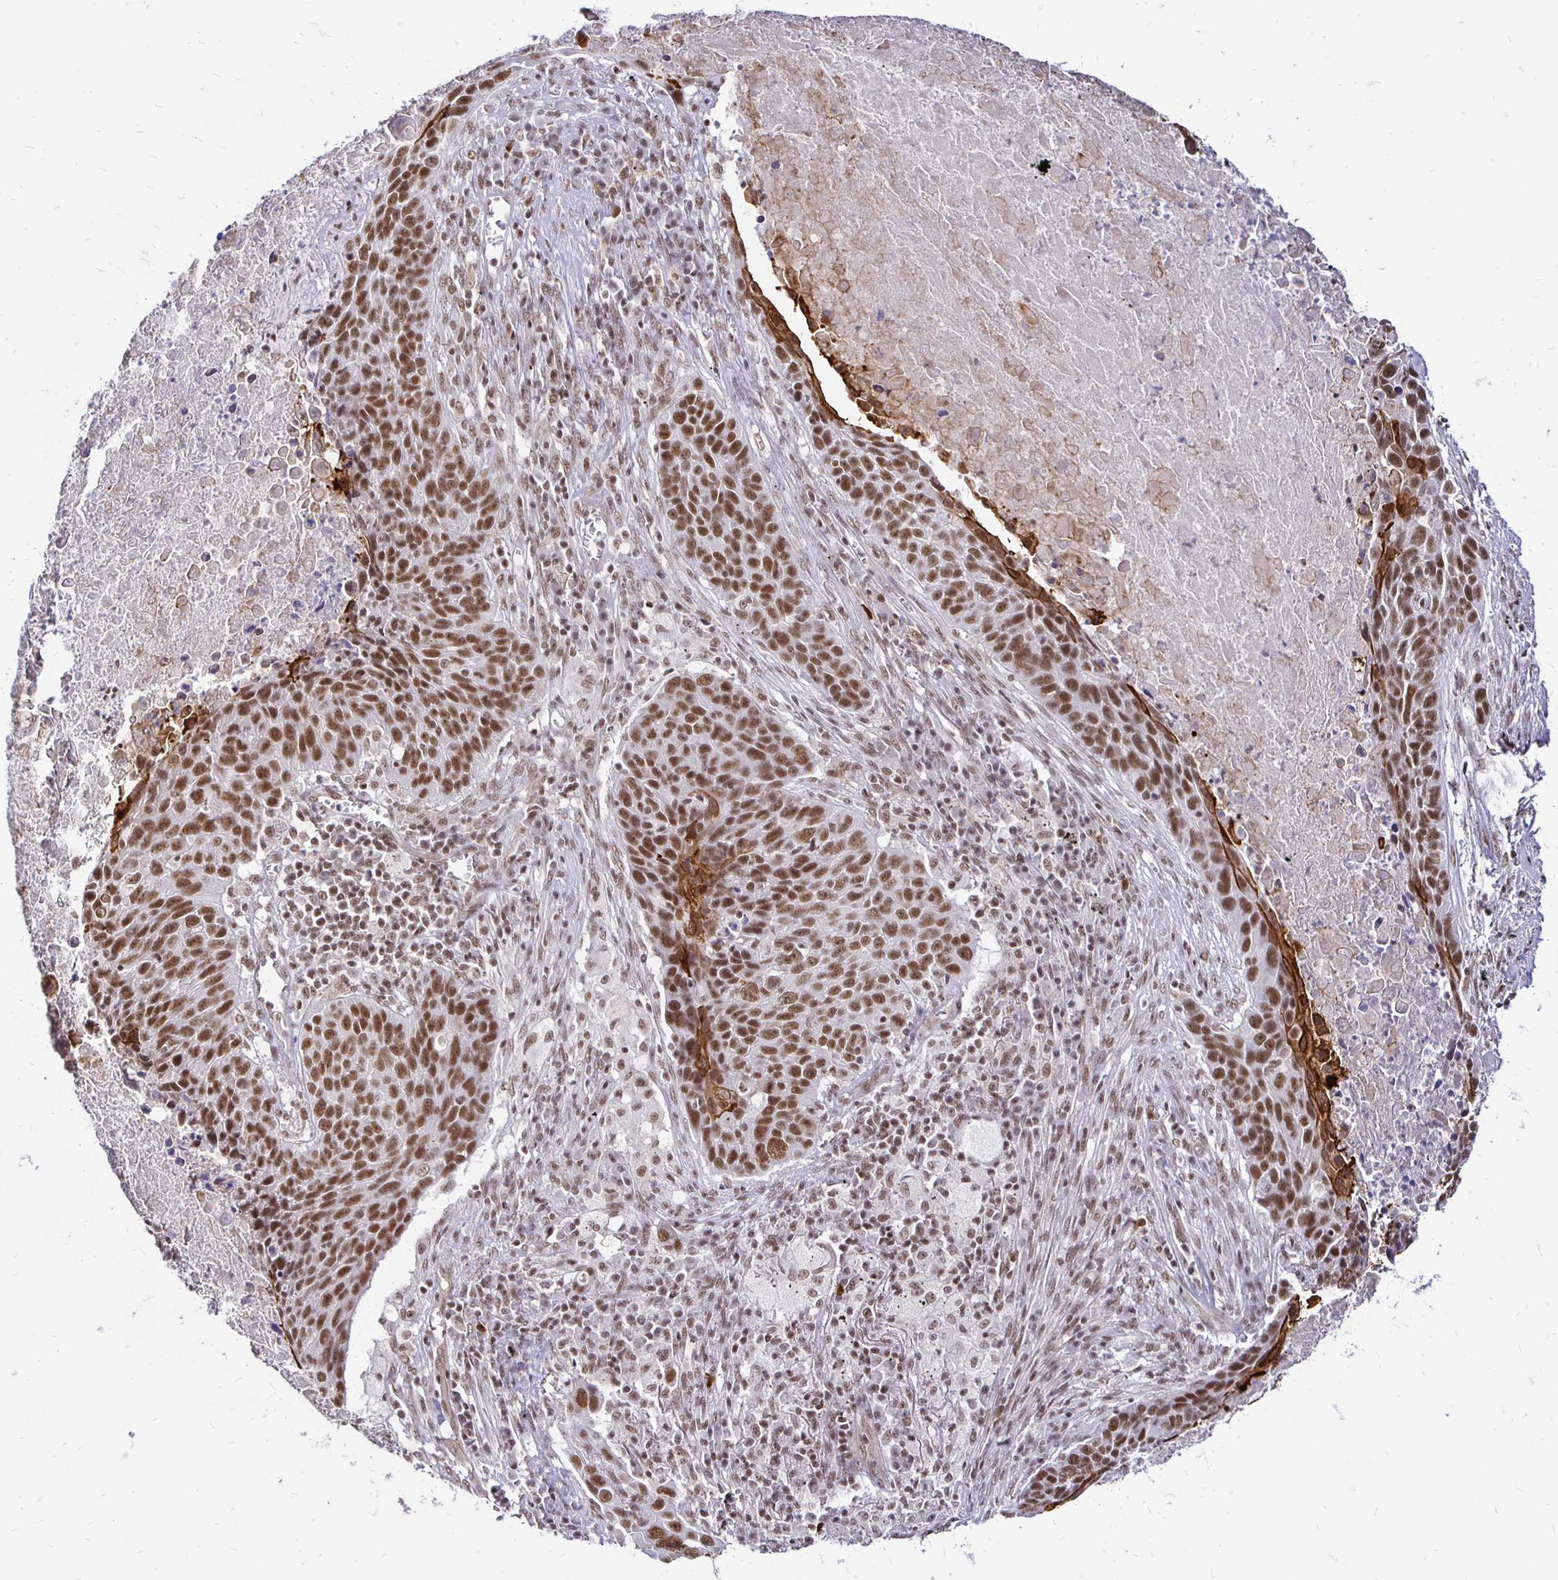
{"staining": {"intensity": "strong", "quantity": ">75%", "location": "nuclear"}, "tissue": "lung cancer", "cell_type": "Tumor cells", "image_type": "cancer", "snomed": [{"axis": "morphology", "description": "Squamous cell carcinoma, NOS"}, {"axis": "topography", "description": "Lung"}], "caption": "Immunohistochemical staining of human lung squamous cell carcinoma reveals strong nuclear protein expression in approximately >75% of tumor cells. The staining is performed using DAB brown chromogen to label protein expression. The nuclei are counter-stained blue using hematoxylin.", "gene": "SIN3A", "patient": {"sex": "male", "age": 78}}